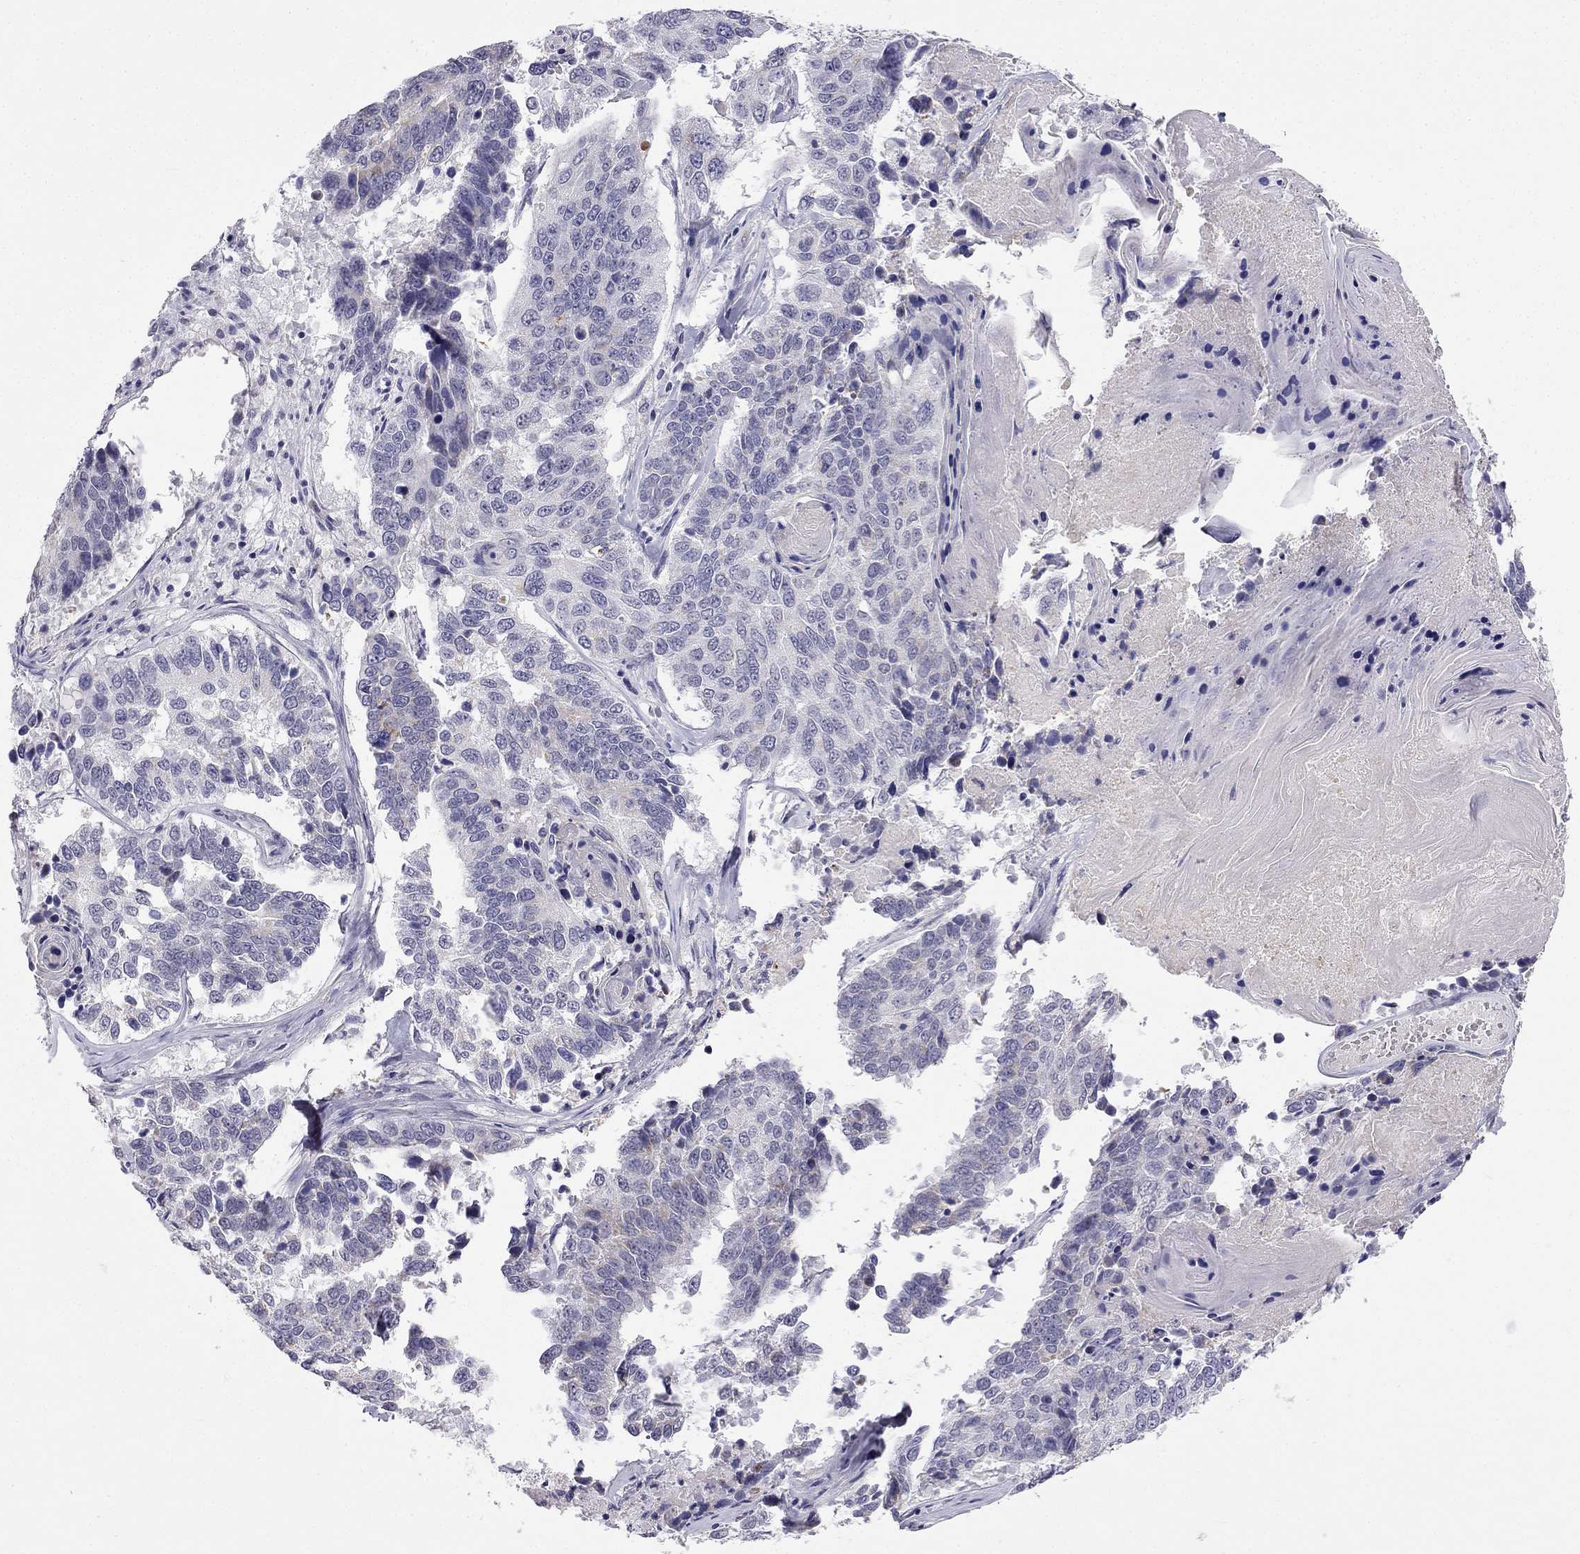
{"staining": {"intensity": "negative", "quantity": "none", "location": "none"}, "tissue": "lung cancer", "cell_type": "Tumor cells", "image_type": "cancer", "snomed": [{"axis": "morphology", "description": "Squamous cell carcinoma, NOS"}, {"axis": "topography", "description": "Lung"}], "caption": "Squamous cell carcinoma (lung) was stained to show a protein in brown. There is no significant staining in tumor cells.", "gene": "C5orf49", "patient": {"sex": "male", "age": 73}}